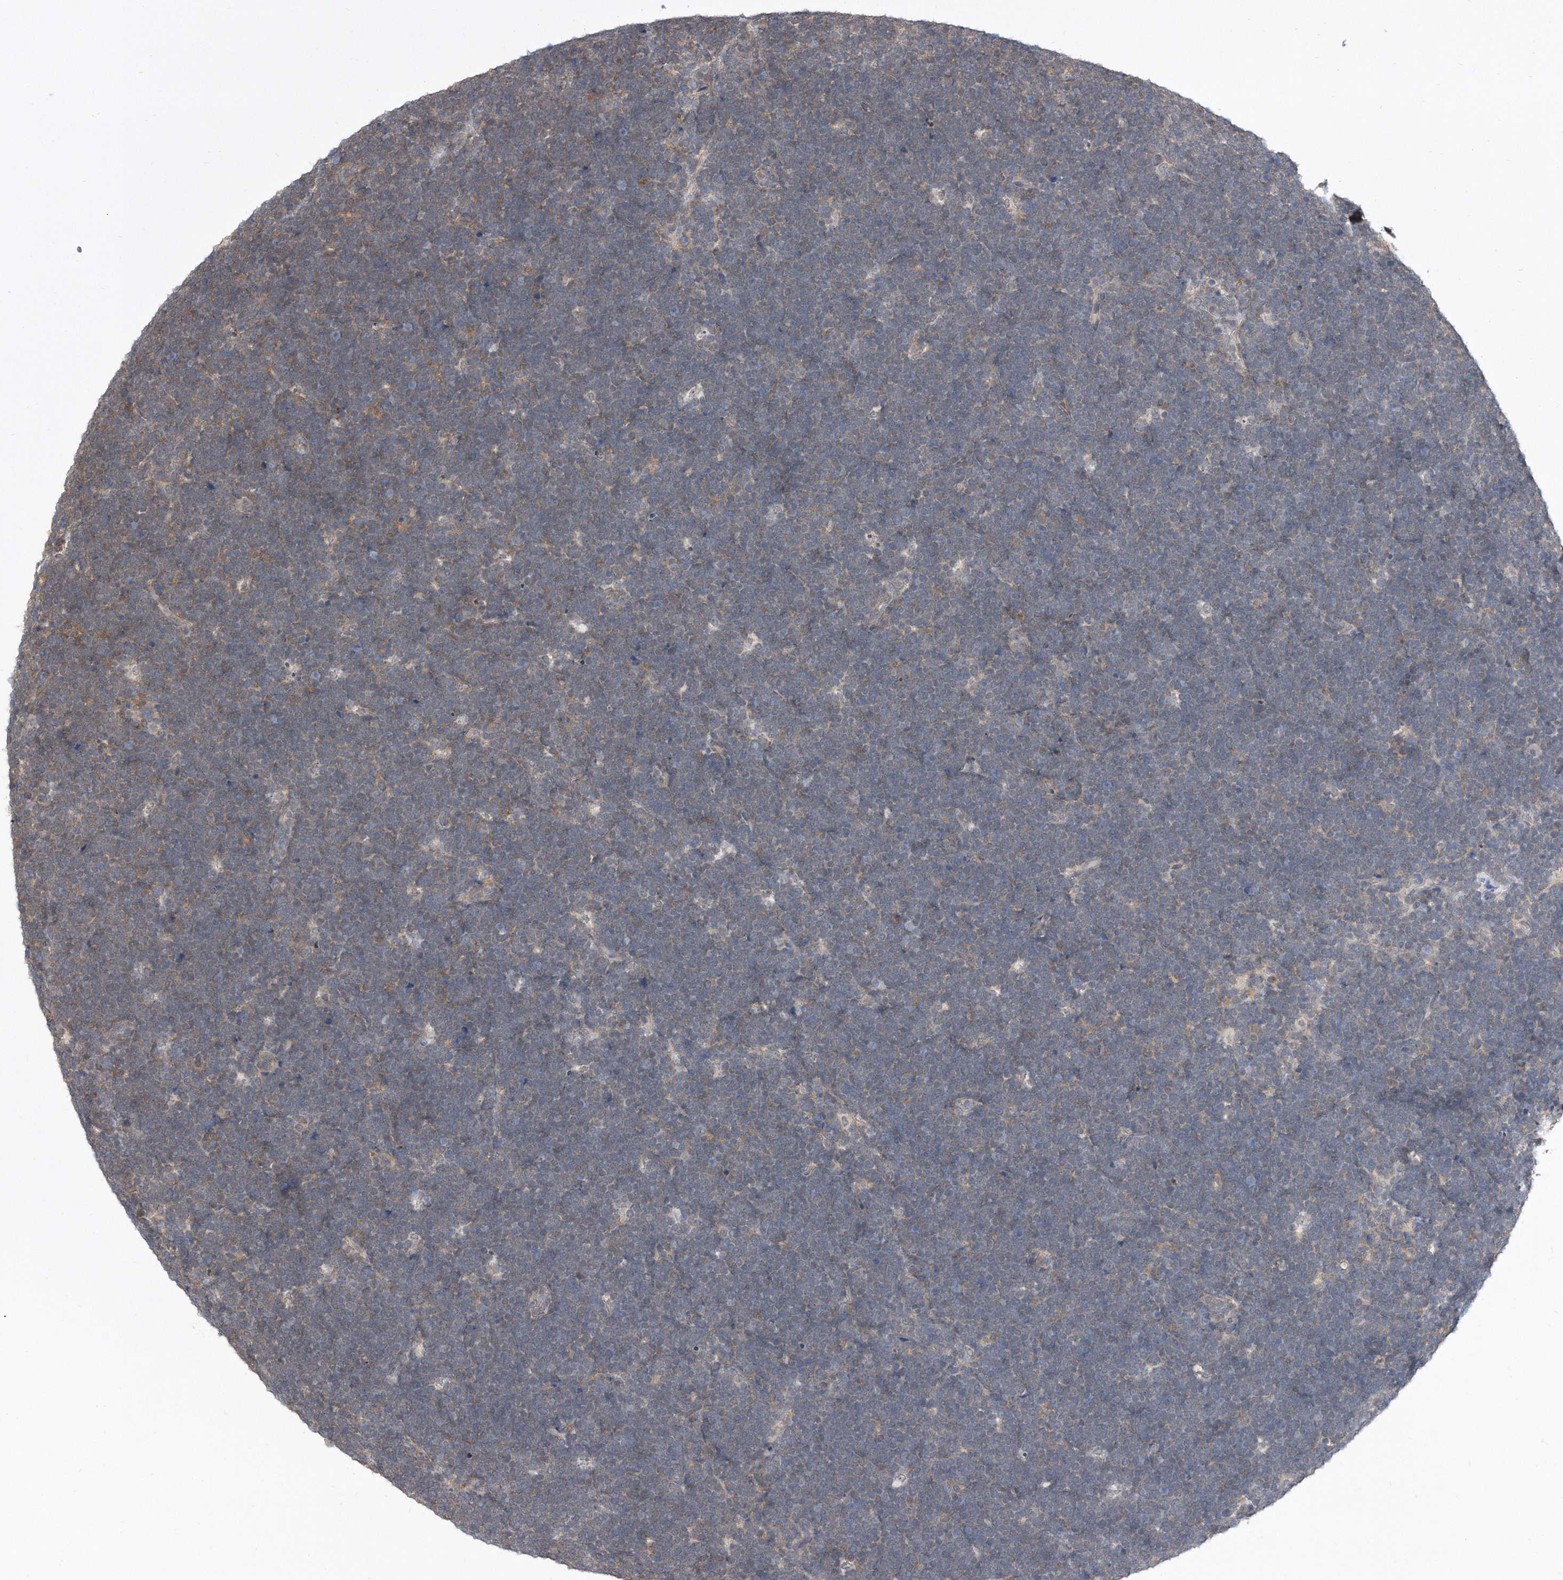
{"staining": {"intensity": "negative", "quantity": "none", "location": "none"}, "tissue": "lymphoma", "cell_type": "Tumor cells", "image_type": "cancer", "snomed": [{"axis": "morphology", "description": "Malignant lymphoma, non-Hodgkin's type, High grade"}, {"axis": "topography", "description": "Lymph node"}], "caption": "DAB immunohistochemical staining of malignant lymphoma, non-Hodgkin's type (high-grade) demonstrates no significant positivity in tumor cells.", "gene": "TCP1", "patient": {"sex": "male", "age": 13}}